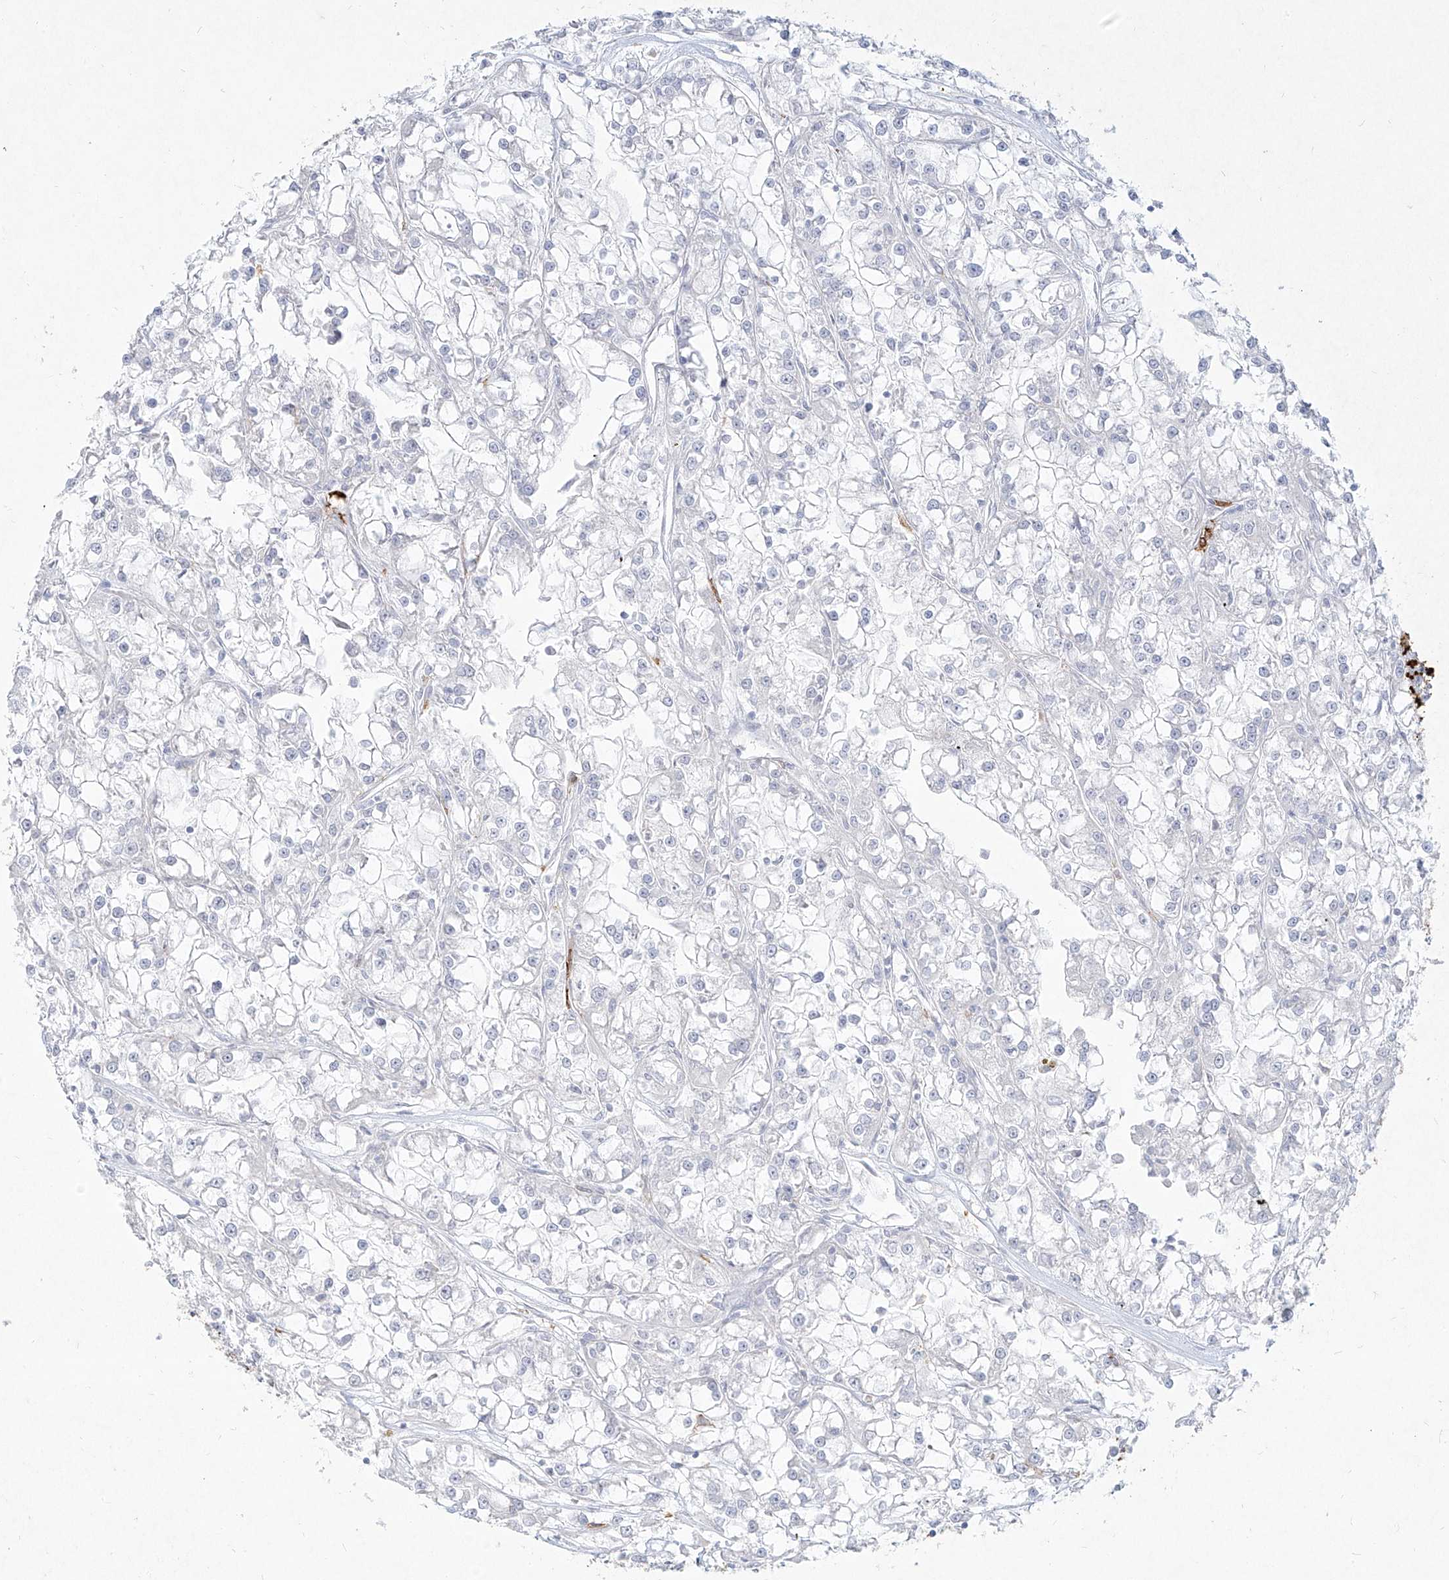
{"staining": {"intensity": "negative", "quantity": "none", "location": "none"}, "tissue": "renal cancer", "cell_type": "Tumor cells", "image_type": "cancer", "snomed": [{"axis": "morphology", "description": "Adenocarcinoma, NOS"}, {"axis": "topography", "description": "Kidney"}], "caption": "There is no significant staining in tumor cells of renal cancer.", "gene": "CD209", "patient": {"sex": "female", "age": 52}}